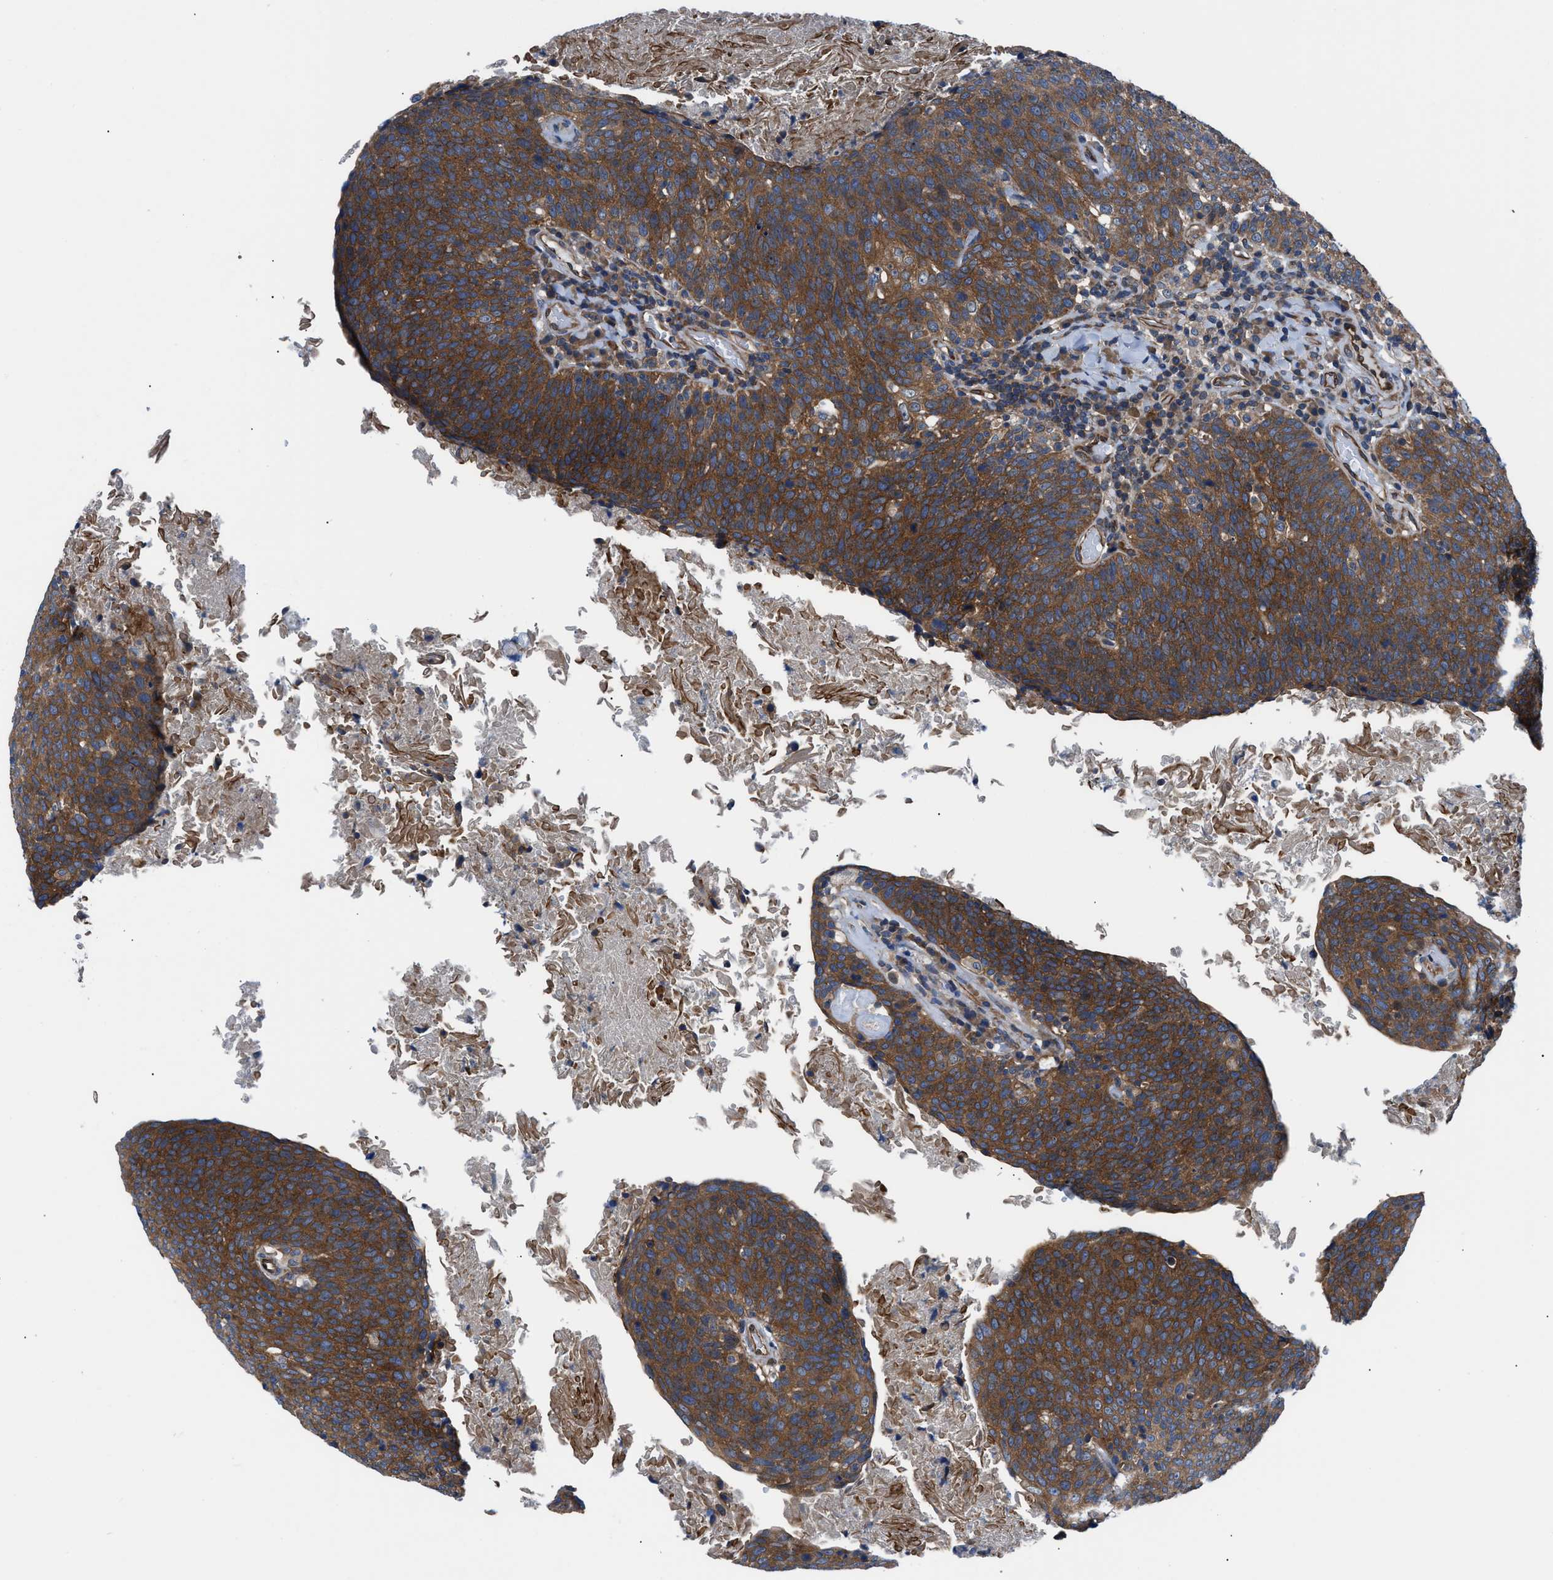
{"staining": {"intensity": "strong", "quantity": ">75%", "location": "cytoplasmic/membranous"}, "tissue": "head and neck cancer", "cell_type": "Tumor cells", "image_type": "cancer", "snomed": [{"axis": "morphology", "description": "Squamous cell carcinoma, NOS"}, {"axis": "morphology", "description": "Squamous cell carcinoma, metastatic, NOS"}, {"axis": "topography", "description": "Lymph node"}, {"axis": "topography", "description": "Head-Neck"}], "caption": "Protein analysis of metastatic squamous cell carcinoma (head and neck) tissue exhibits strong cytoplasmic/membranous staining in about >75% of tumor cells. (DAB (3,3'-diaminobenzidine) = brown stain, brightfield microscopy at high magnification).", "gene": "TRIP4", "patient": {"sex": "male", "age": 62}}